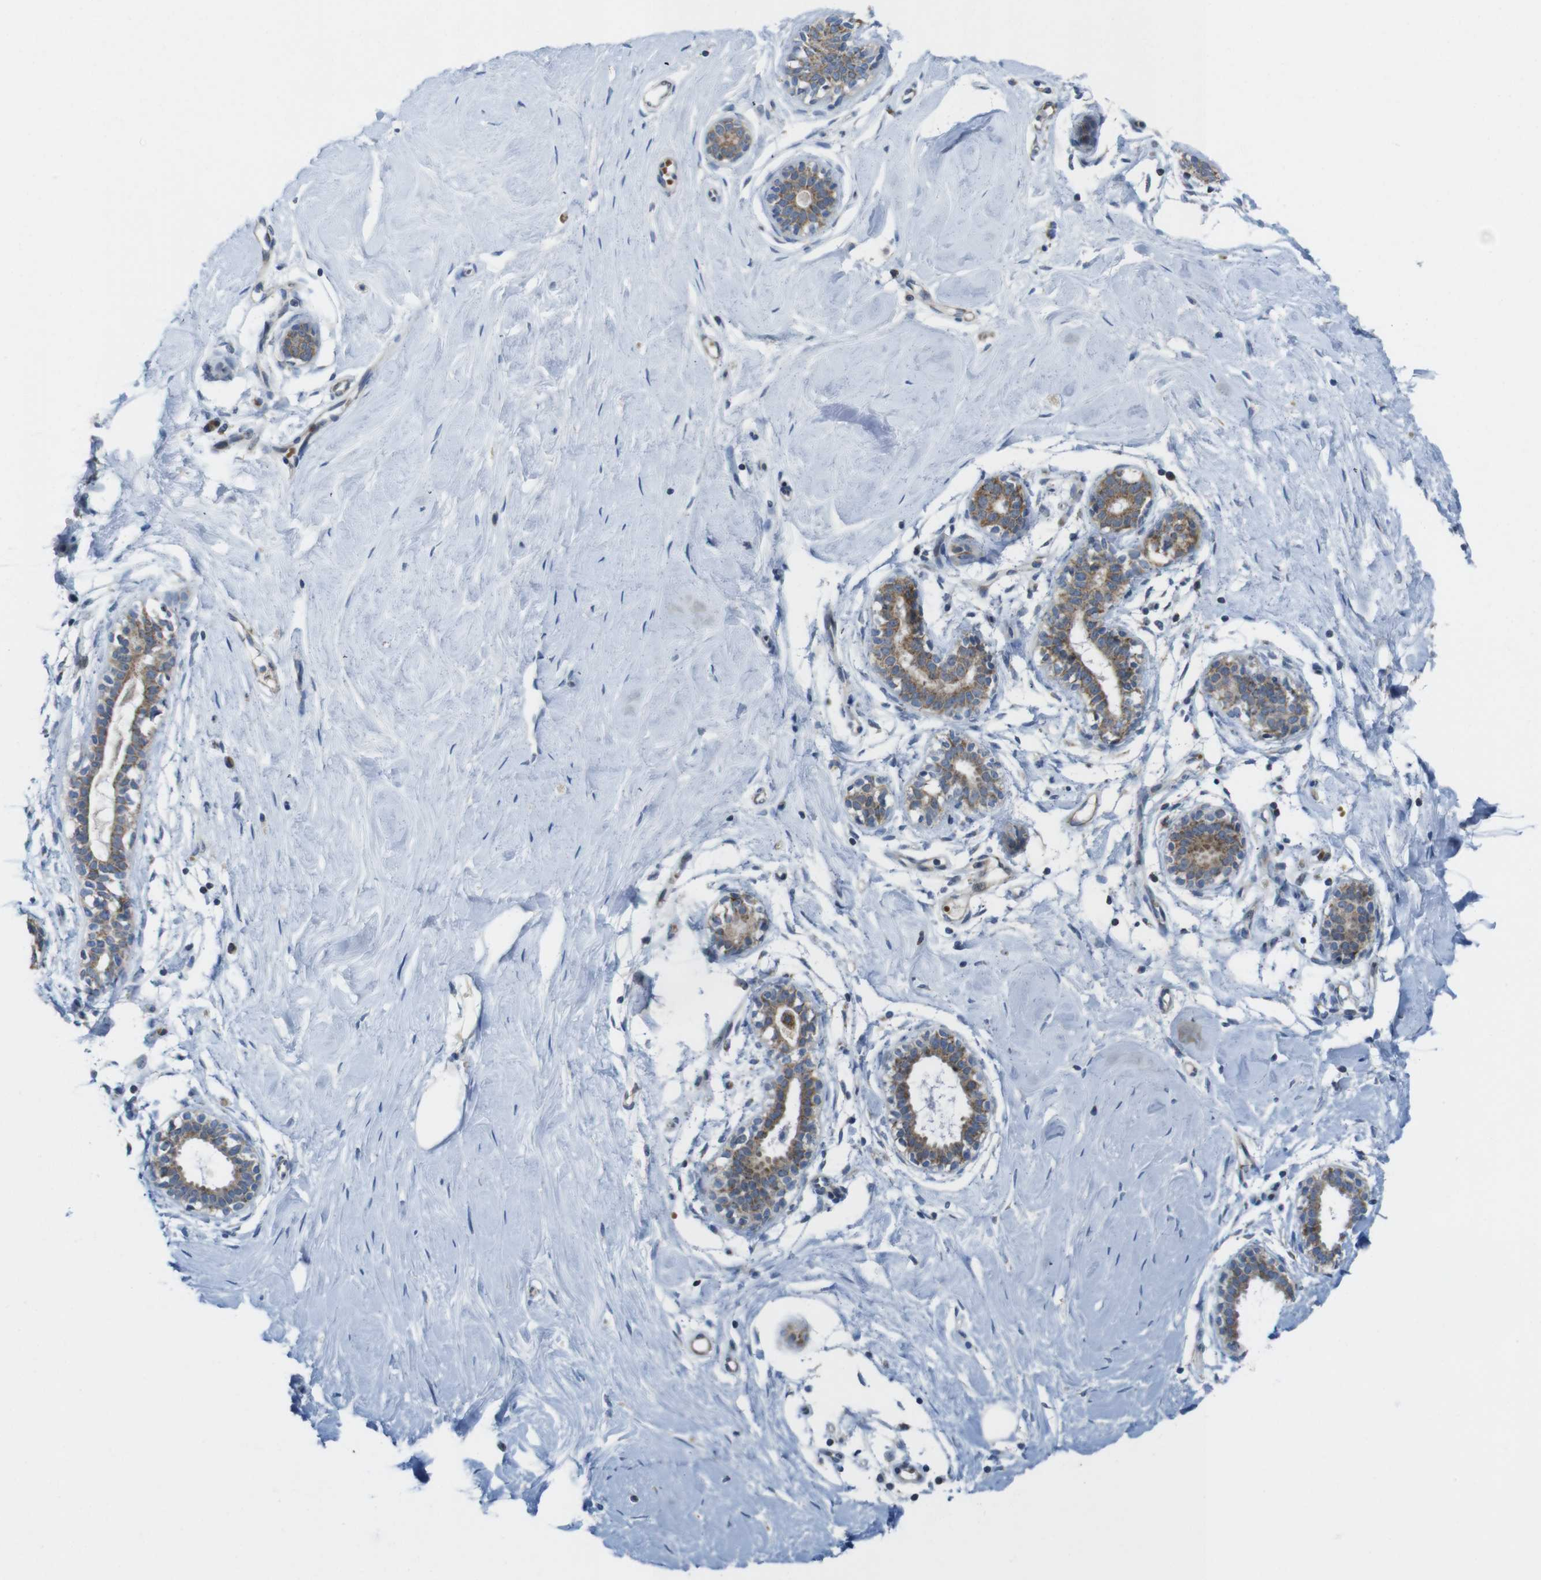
{"staining": {"intensity": "negative", "quantity": "none", "location": "none"}, "tissue": "breast", "cell_type": "Adipocytes", "image_type": "normal", "snomed": [{"axis": "morphology", "description": "Normal tissue, NOS"}, {"axis": "topography", "description": "Breast"}], "caption": "IHC of unremarkable human breast exhibits no expression in adipocytes.", "gene": "MARCHF1", "patient": {"sex": "female", "age": 23}}